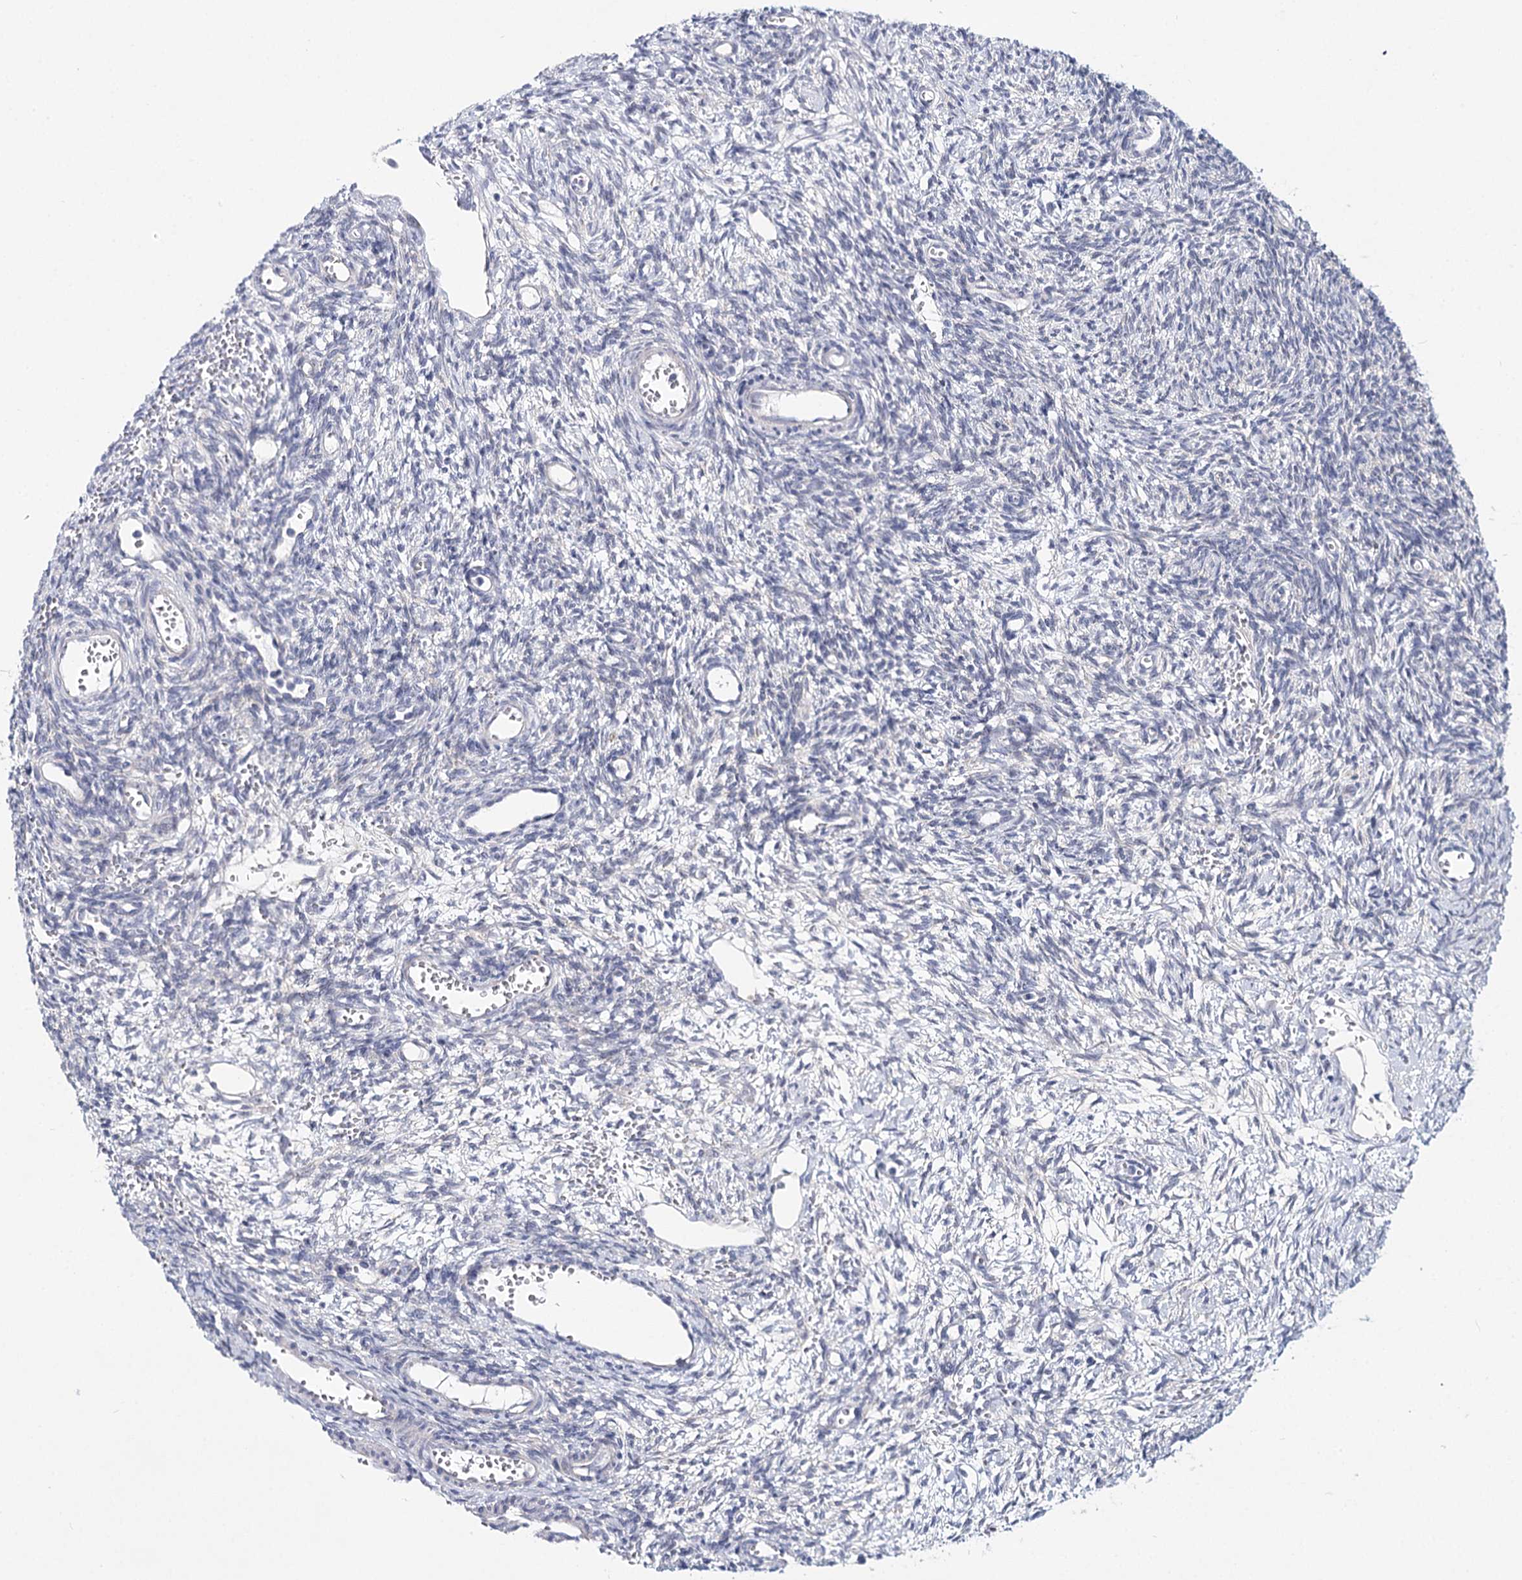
{"staining": {"intensity": "negative", "quantity": "none", "location": "none"}, "tissue": "ovary", "cell_type": "Ovarian stroma cells", "image_type": "normal", "snomed": [{"axis": "morphology", "description": "Normal tissue, NOS"}, {"axis": "topography", "description": "Ovary"}], "caption": "The IHC histopathology image has no significant staining in ovarian stroma cells of ovary. Brightfield microscopy of IHC stained with DAB (brown) and hematoxylin (blue), captured at high magnification.", "gene": "TEX12", "patient": {"sex": "female", "age": 39}}